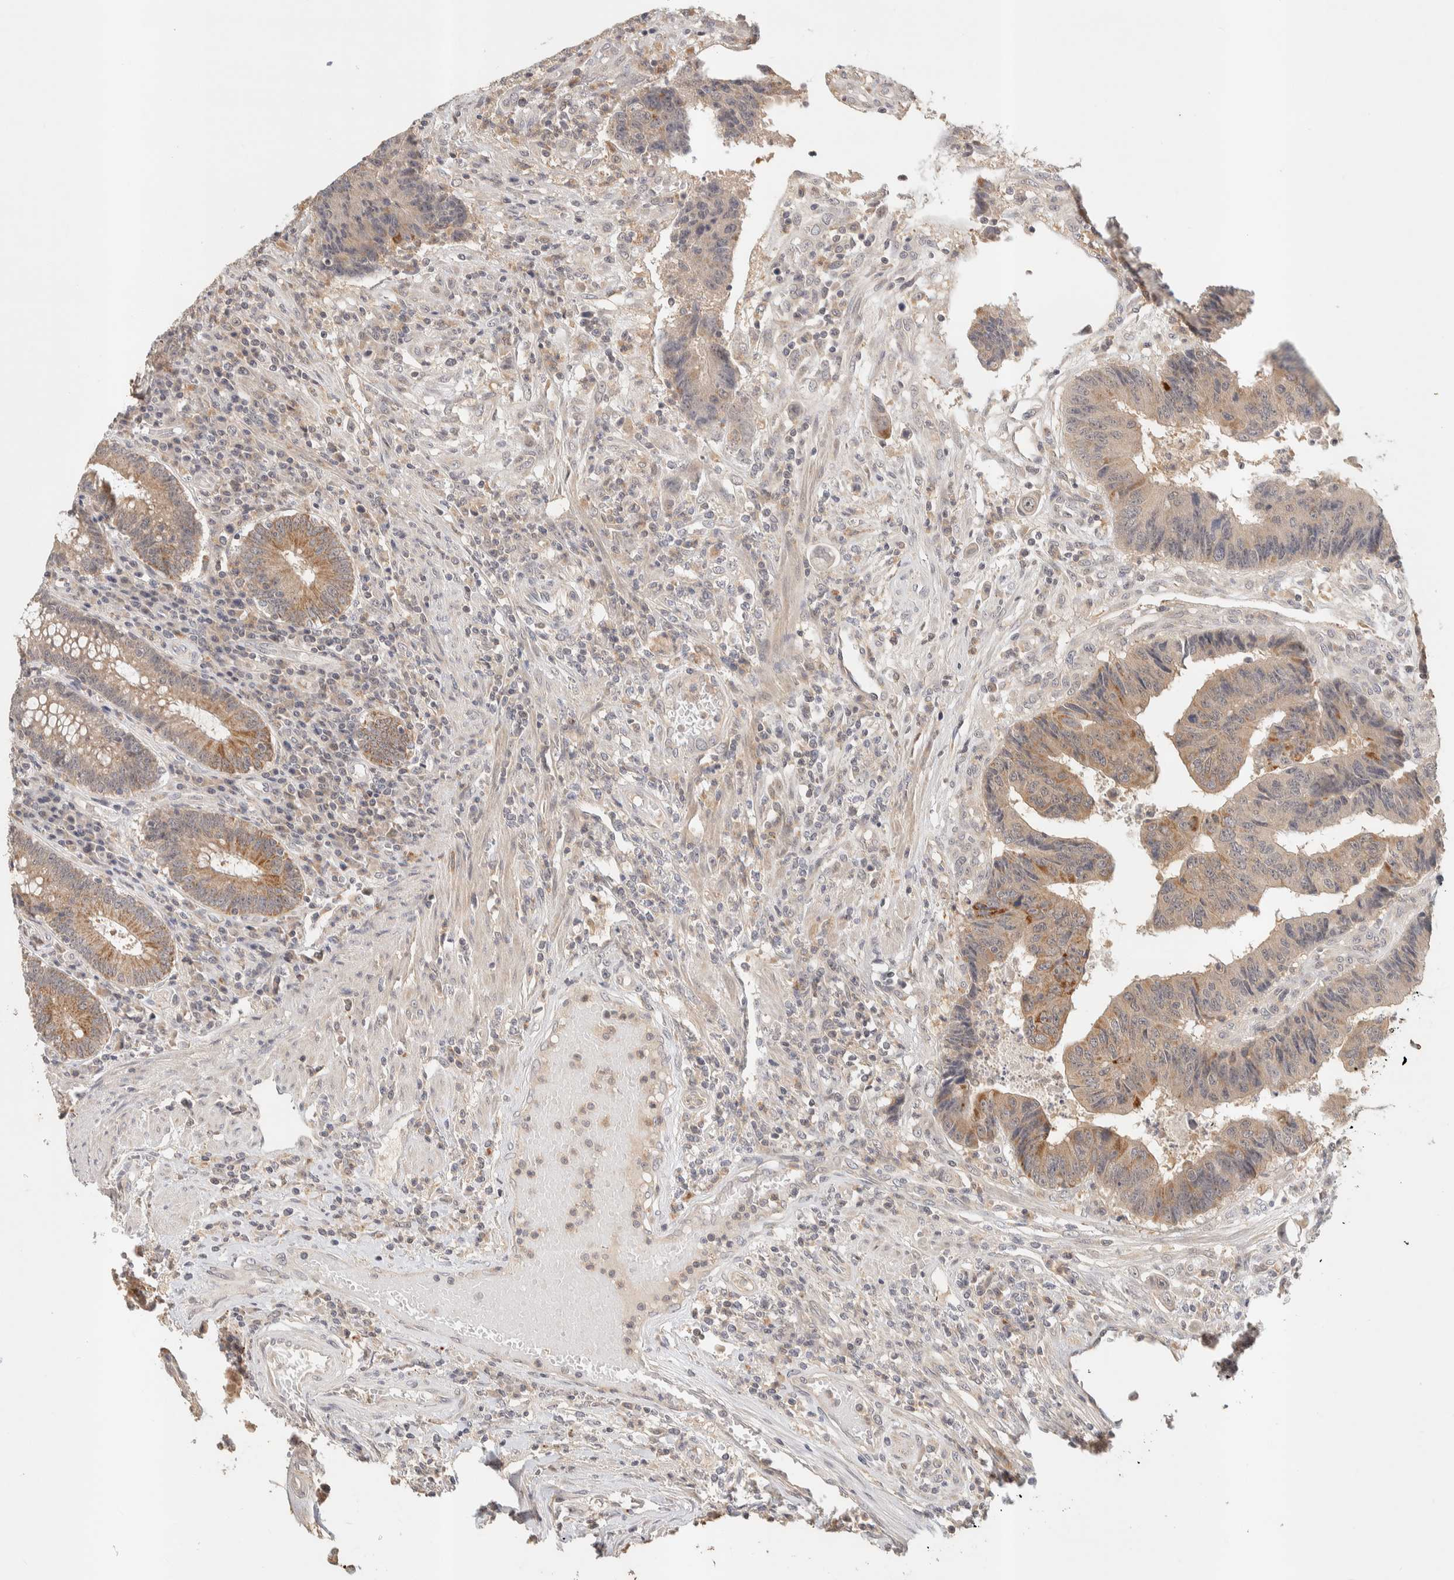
{"staining": {"intensity": "moderate", "quantity": "<25%", "location": "cytoplasmic/membranous"}, "tissue": "colorectal cancer", "cell_type": "Tumor cells", "image_type": "cancer", "snomed": [{"axis": "morphology", "description": "Adenocarcinoma, NOS"}, {"axis": "topography", "description": "Rectum"}], "caption": "Protein expression analysis of colorectal cancer (adenocarcinoma) demonstrates moderate cytoplasmic/membranous staining in about <25% of tumor cells. The protein is stained brown, and the nuclei are stained in blue (DAB (3,3'-diaminobenzidine) IHC with brightfield microscopy, high magnification).", "gene": "ITPA", "patient": {"sex": "male", "age": 84}}